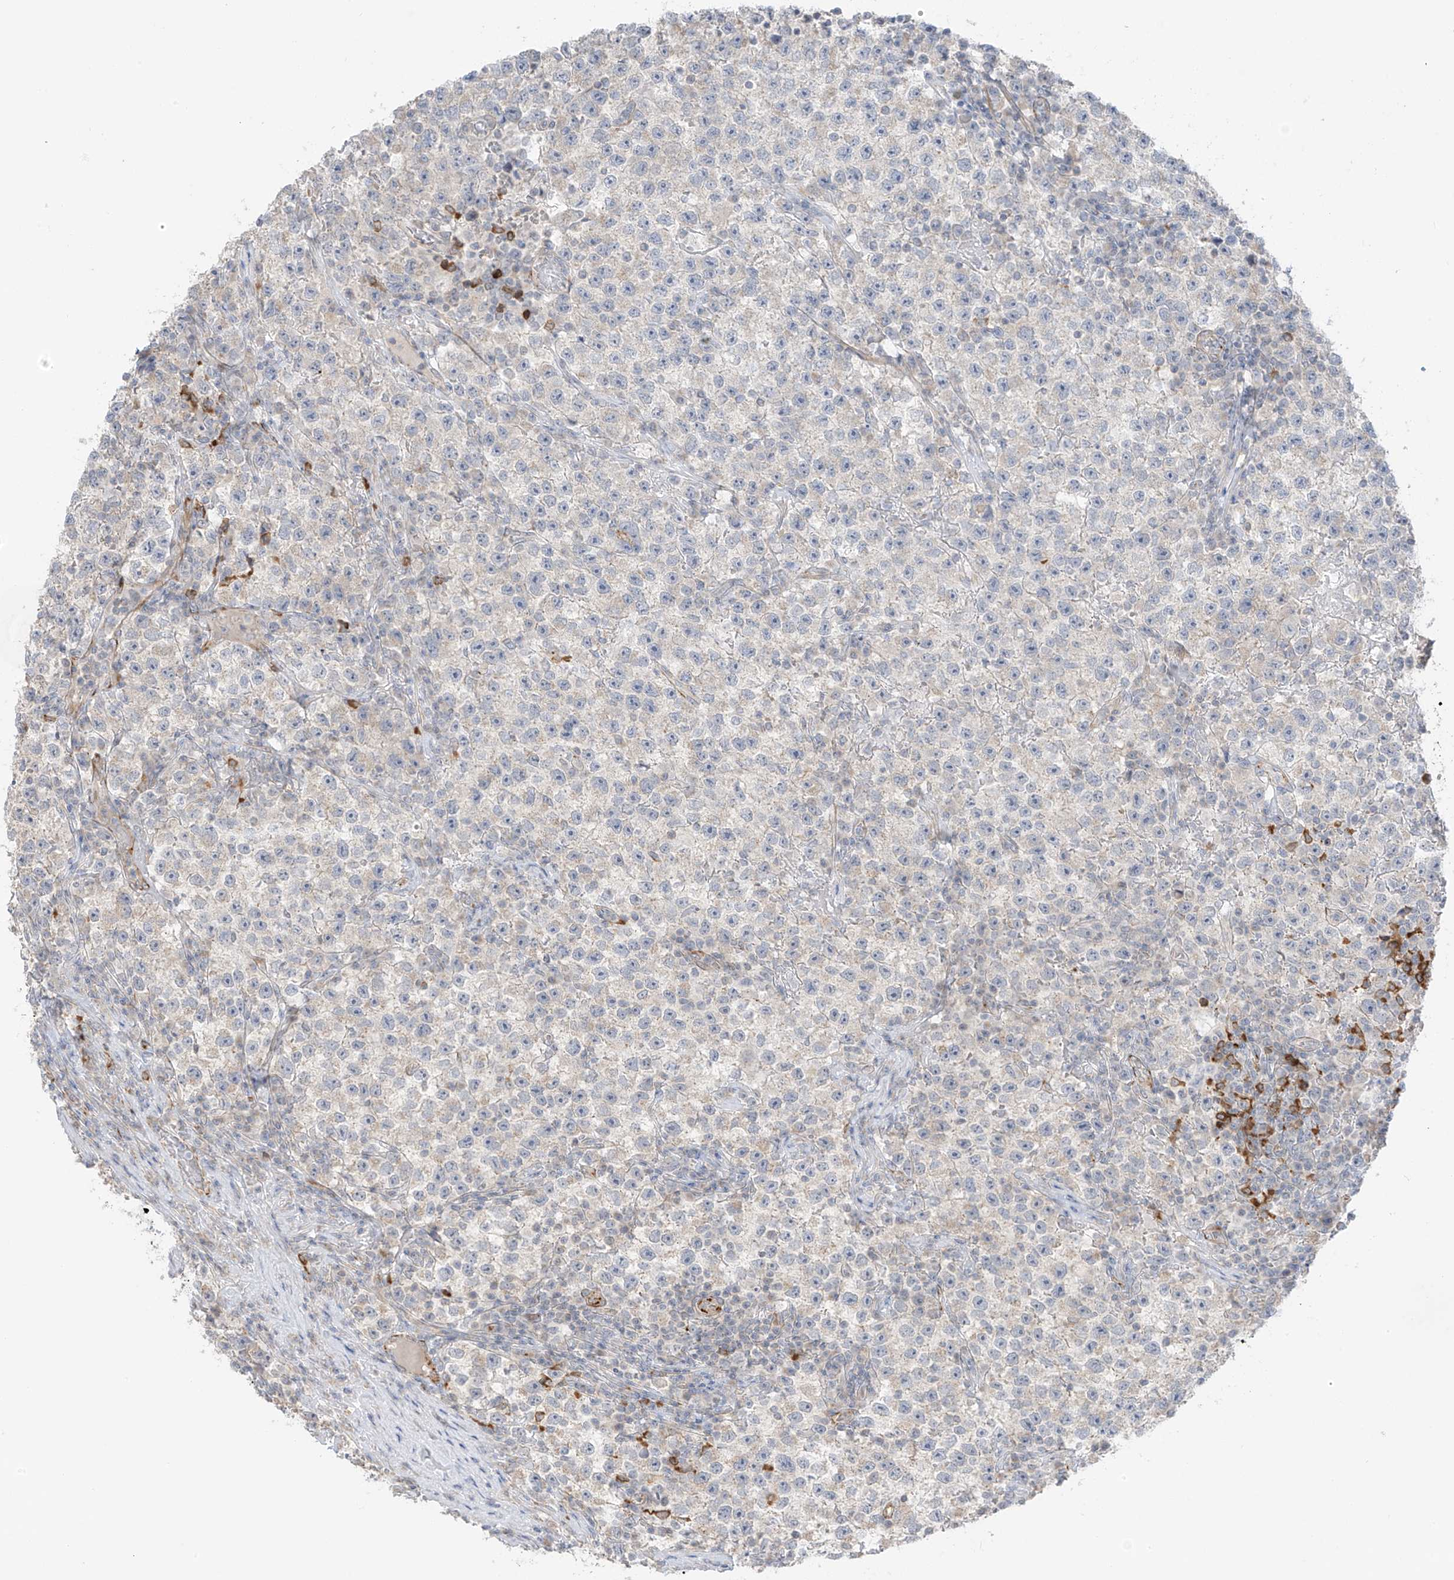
{"staining": {"intensity": "negative", "quantity": "none", "location": "none"}, "tissue": "testis cancer", "cell_type": "Tumor cells", "image_type": "cancer", "snomed": [{"axis": "morphology", "description": "Seminoma, NOS"}, {"axis": "topography", "description": "Testis"}], "caption": "DAB (3,3'-diaminobenzidine) immunohistochemical staining of human testis cancer (seminoma) exhibits no significant positivity in tumor cells.", "gene": "HS6ST2", "patient": {"sex": "male", "age": 22}}